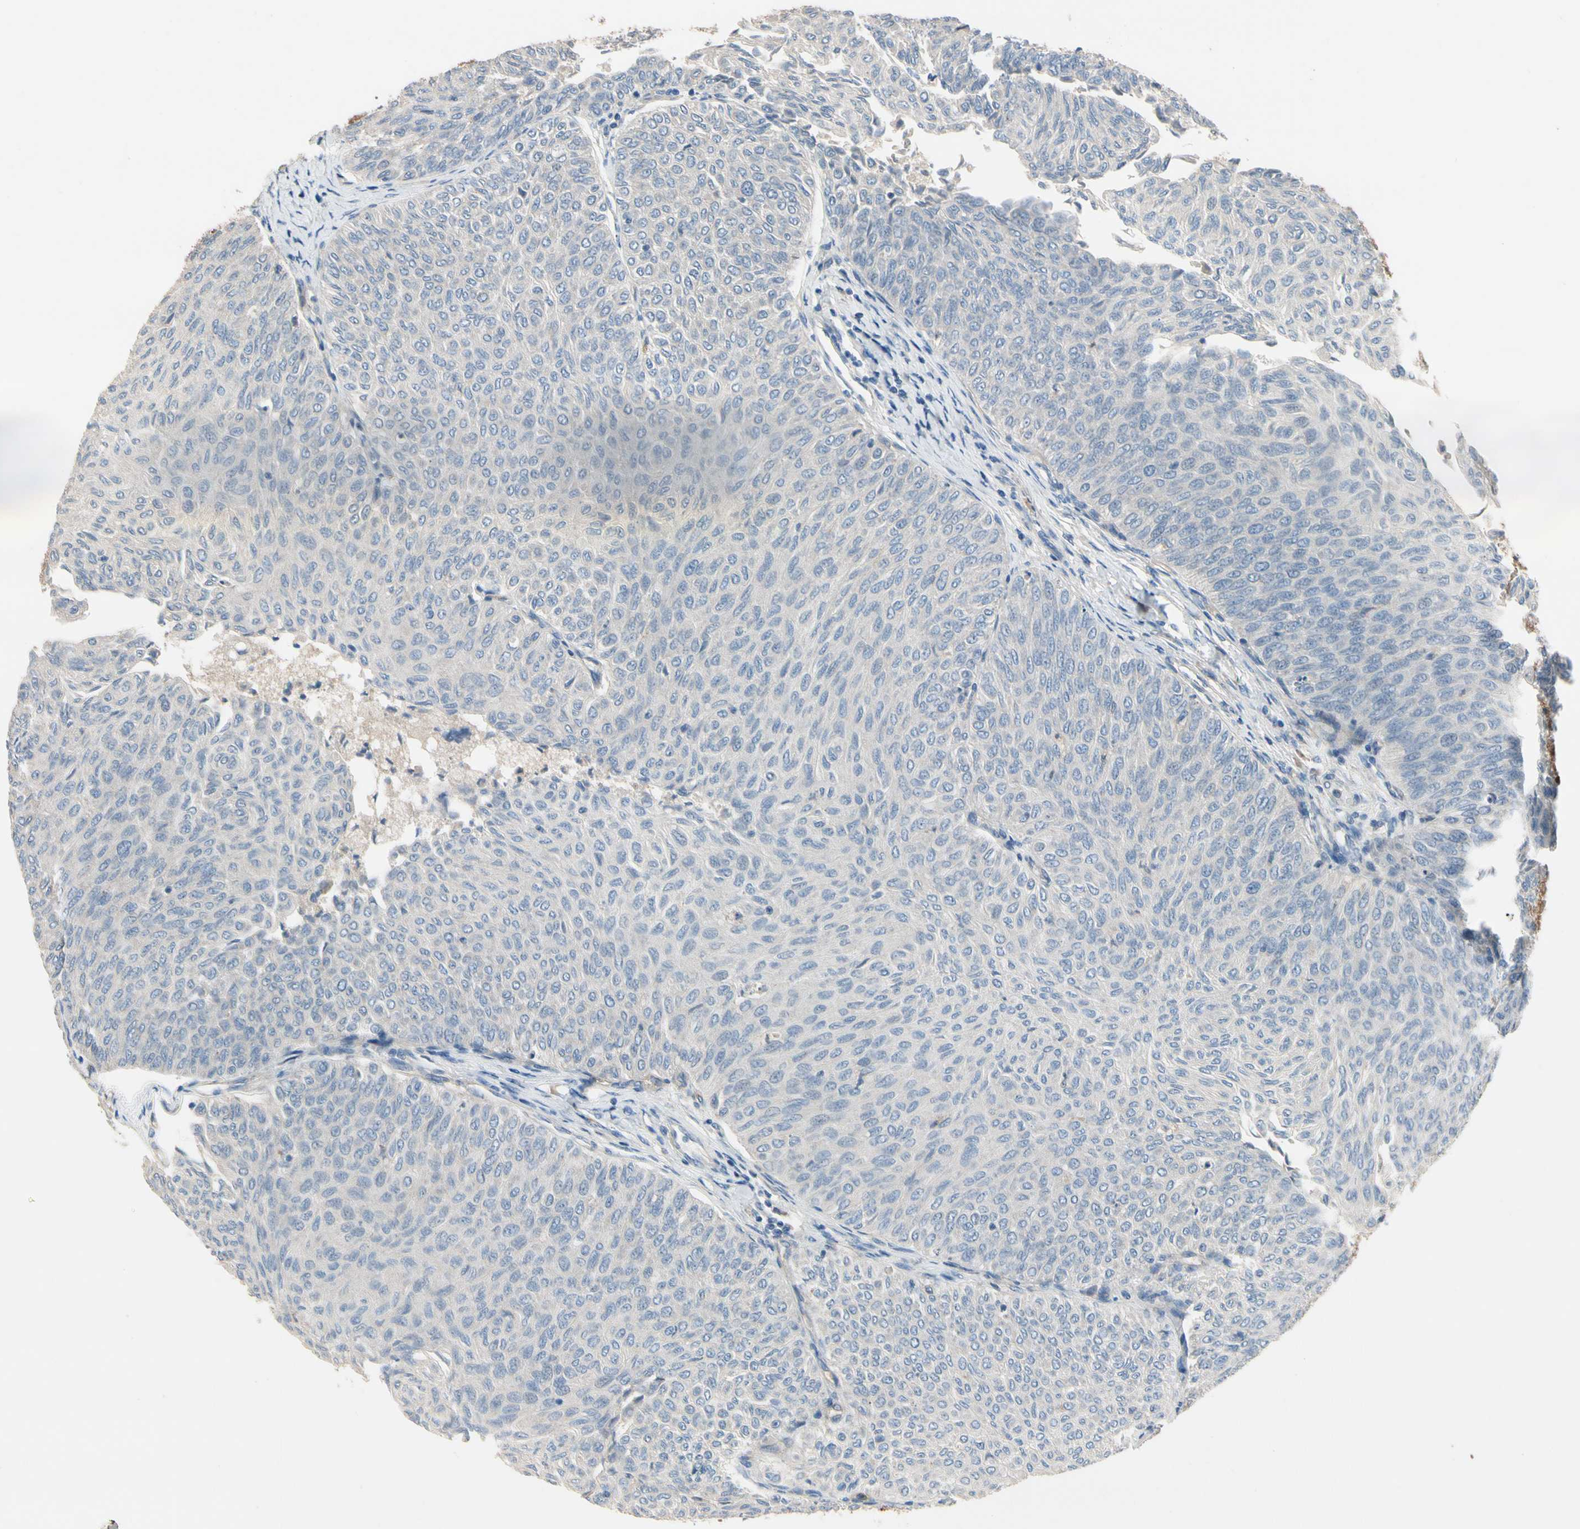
{"staining": {"intensity": "negative", "quantity": "none", "location": "none"}, "tissue": "urothelial cancer", "cell_type": "Tumor cells", "image_type": "cancer", "snomed": [{"axis": "morphology", "description": "Urothelial carcinoma, Low grade"}, {"axis": "topography", "description": "Urinary bladder"}], "caption": "High magnification brightfield microscopy of urothelial carcinoma (low-grade) stained with DAB (3,3'-diaminobenzidine) (brown) and counterstained with hematoxylin (blue): tumor cells show no significant positivity.", "gene": "SIGLEC5", "patient": {"sex": "male", "age": 78}}